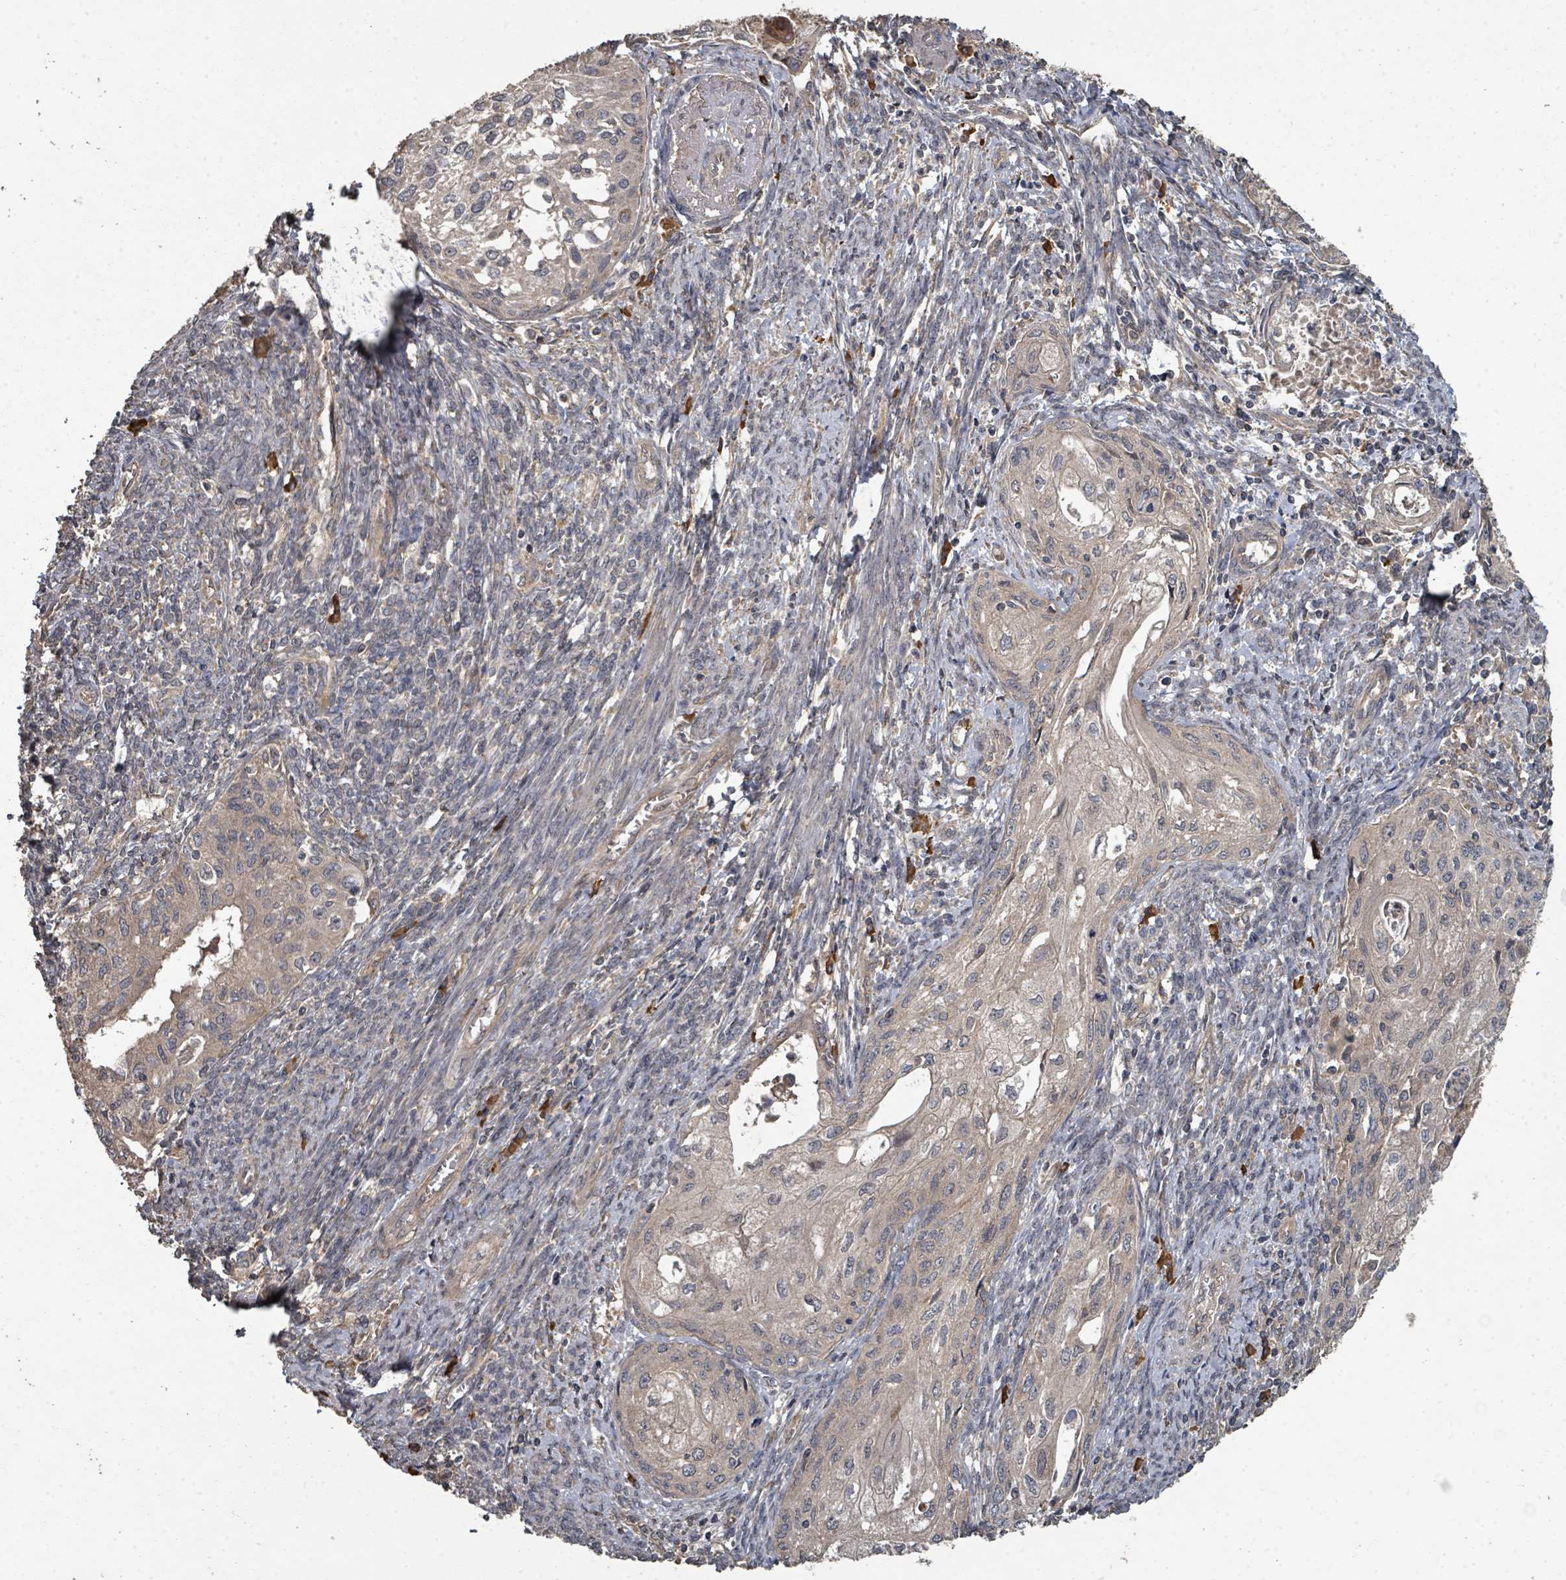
{"staining": {"intensity": "weak", "quantity": ">75%", "location": "cytoplasmic/membranous"}, "tissue": "cervical cancer", "cell_type": "Tumor cells", "image_type": "cancer", "snomed": [{"axis": "morphology", "description": "Squamous cell carcinoma, NOS"}, {"axis": "topography", "description": "Cervix"}], "caption": "Weak cytoplasmic/membranous staining is present in about >75% of tumor cells in squamous cell carcinoma (cervical).", "gene": "WDFY1", "patient": {"sex": "female", "age": 67}}